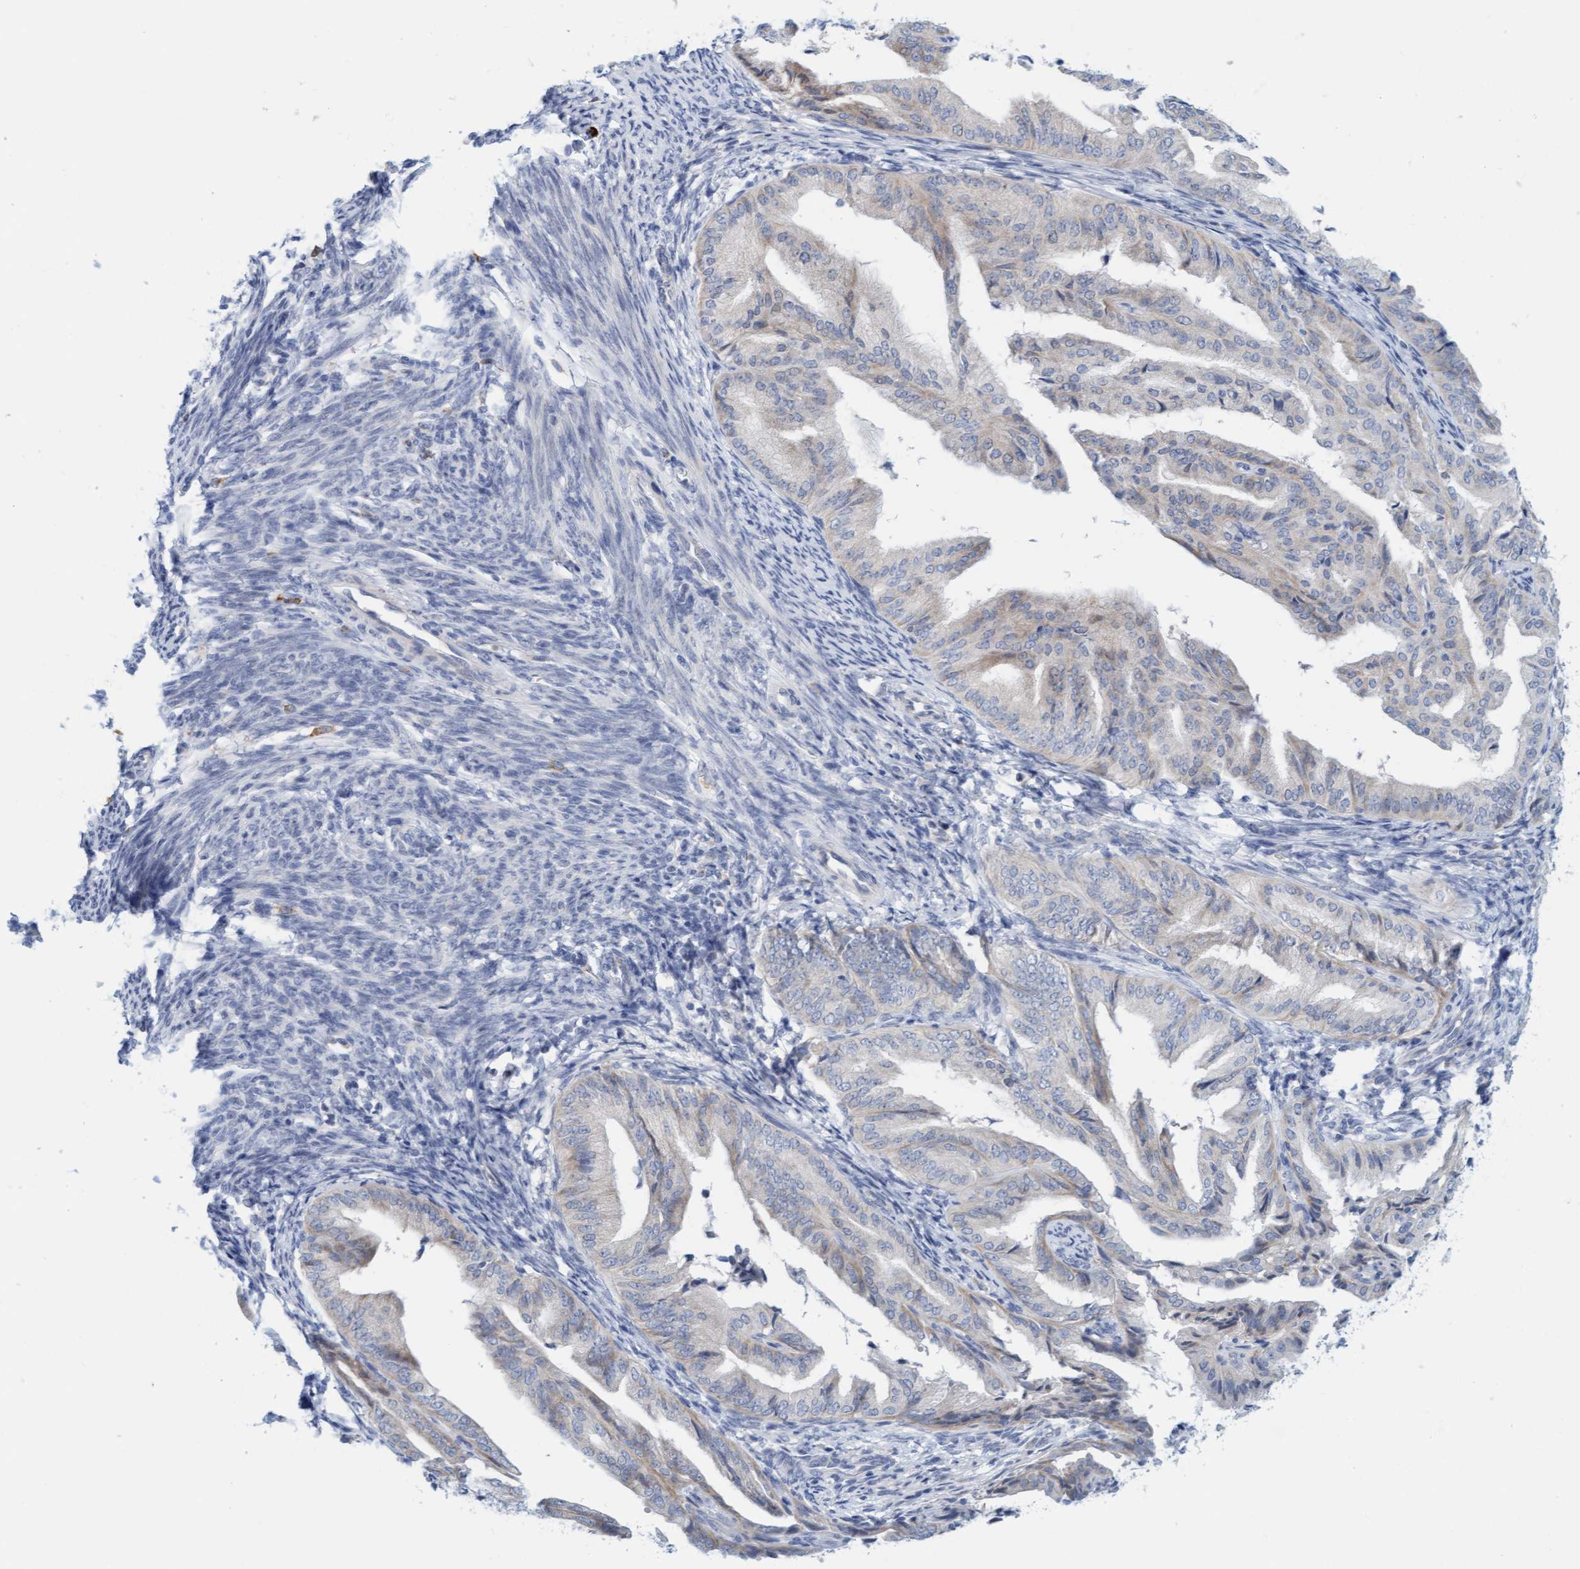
{"staining": {"intensity": "weak", "quantity": "<25%", "location": "cytoplasmic/membranous"}, "tissue": "endometrial cancer", "cell_type": "Tumor cells", "image_type": "cancer", "snomed": [{"axis": "morphology", "description": "Adenocarcinoma, NOS"}, {"axis": "topography", "description": "Endometrium"}], "caption": "Tumor cells show no significant staining in endometrial cancer (adenocarcinoma).", "gene": "CPA3", "patient": {"sex": "female", "age": 58}}